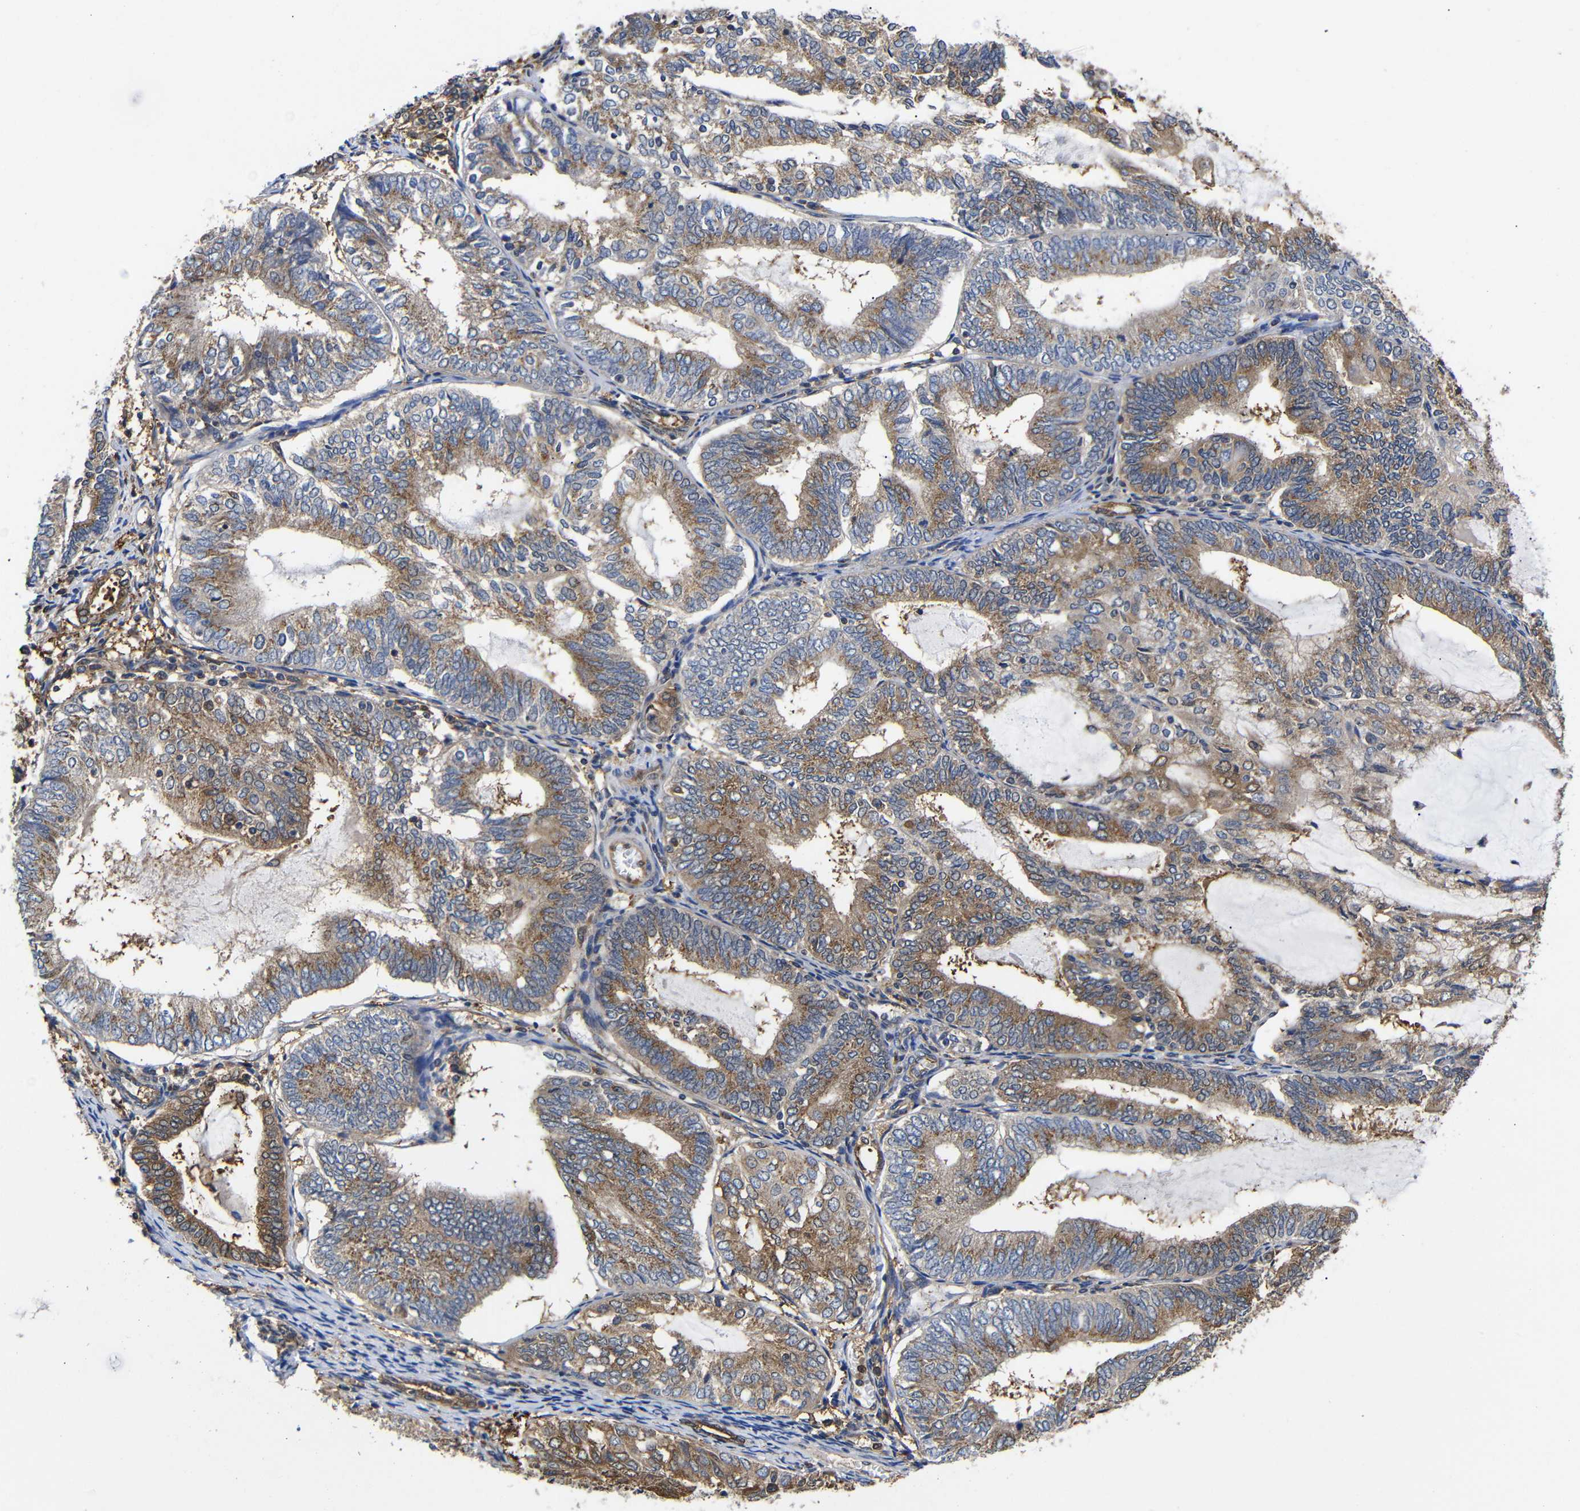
{"staining": {"intensity": "moderate", "quantity": ">75%", "location": "cytoplasmic/membranous"}, "tissue": "endometrial cancer", "cell_type": "Tumor cells", "image_type": "cancer", "snomed": [{"axis": "morphology", "description": "Adenocarcinoma, NOS"}, {"axis": "topography", "description": "Endometrium"}], "caption": "Adenocarcinoma (endometrial) stained with a protein marker shows moderate staining in tumor cells.", "gene": "LRRCC1", "patient": {"sex": "female", "age": 81}}